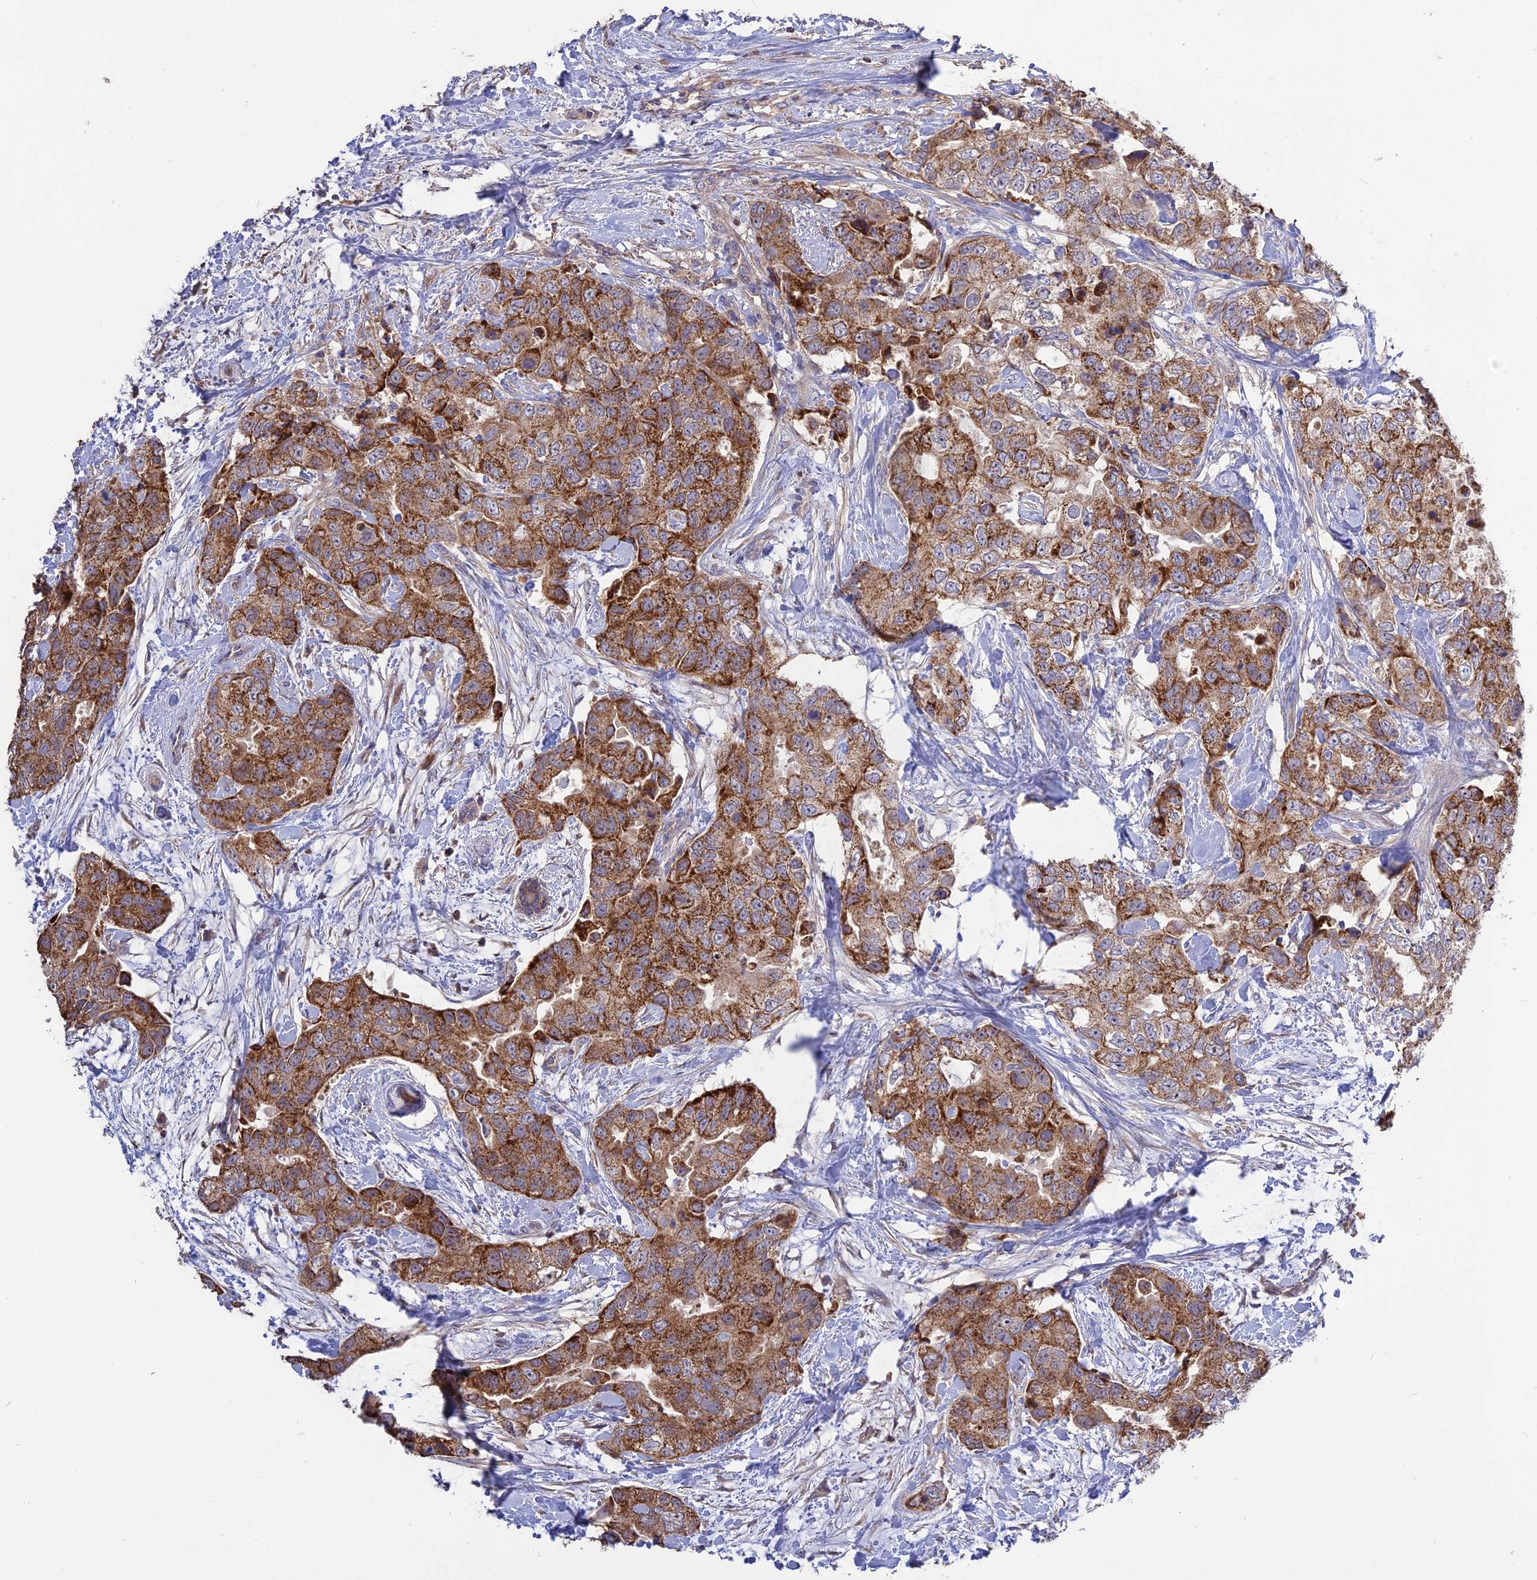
{"staining": {"intensity": "strong", "quantity": ">75%", "location": "cytoplasmic/membranous"}, "tissue": "breast cancer", "cell_type": "Tumor cells", "image_type": "cancer", "snomed": [{"axis": "morphology", "description": "Duct carcinoma"}, {"axis": "topography", "description": "Breast"}], "caption": "A photomicrograph of breast cancer stained for a protein shows strong cytoplasmic/membranous brown staining in tumor cells.", "gene": "NUDT8", "patient": {"sex": "female", "age": 62}}